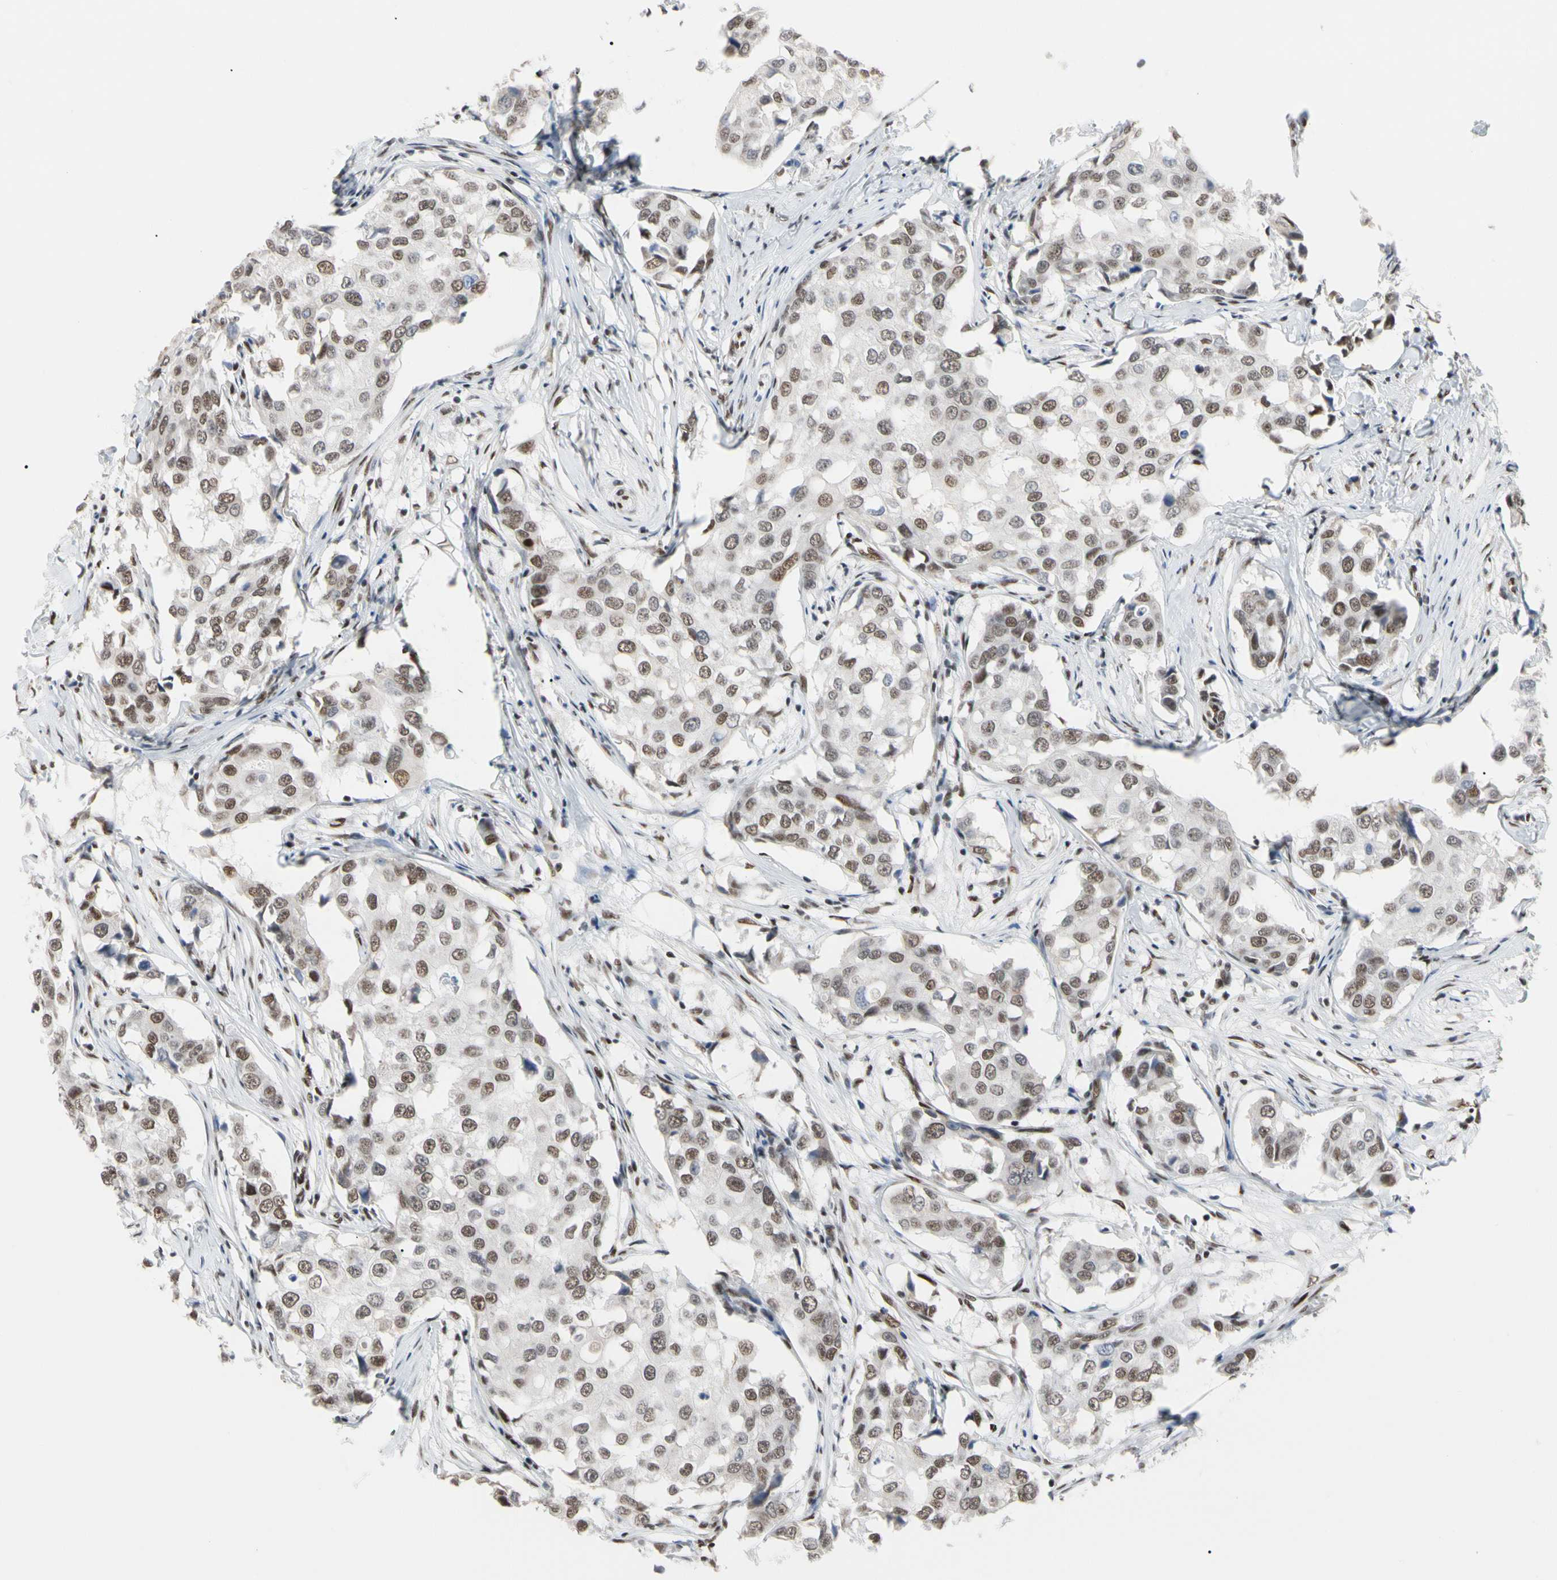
{"staining": {"intensity": "weak", "quantity": "25%-75%", "location": "nuclear"}, "tissue": "breast cancer", "cell_type": "Tumor cells", "image_type": "cancer", "snomed": [{"axis": "morphology", "description": "Duct carcinoma"}, {"axis": "topography", "description": "Breast"}], "caption": "Immunohistochemistry (IHC) image of human breast cancer stained for a protein (brown), which demonstrates low levels of weak nuclear expression in approximately 25%-75% of tumor cells.", "gene": "FAM98B", "patient": {"sex": "female", "age": 27}}